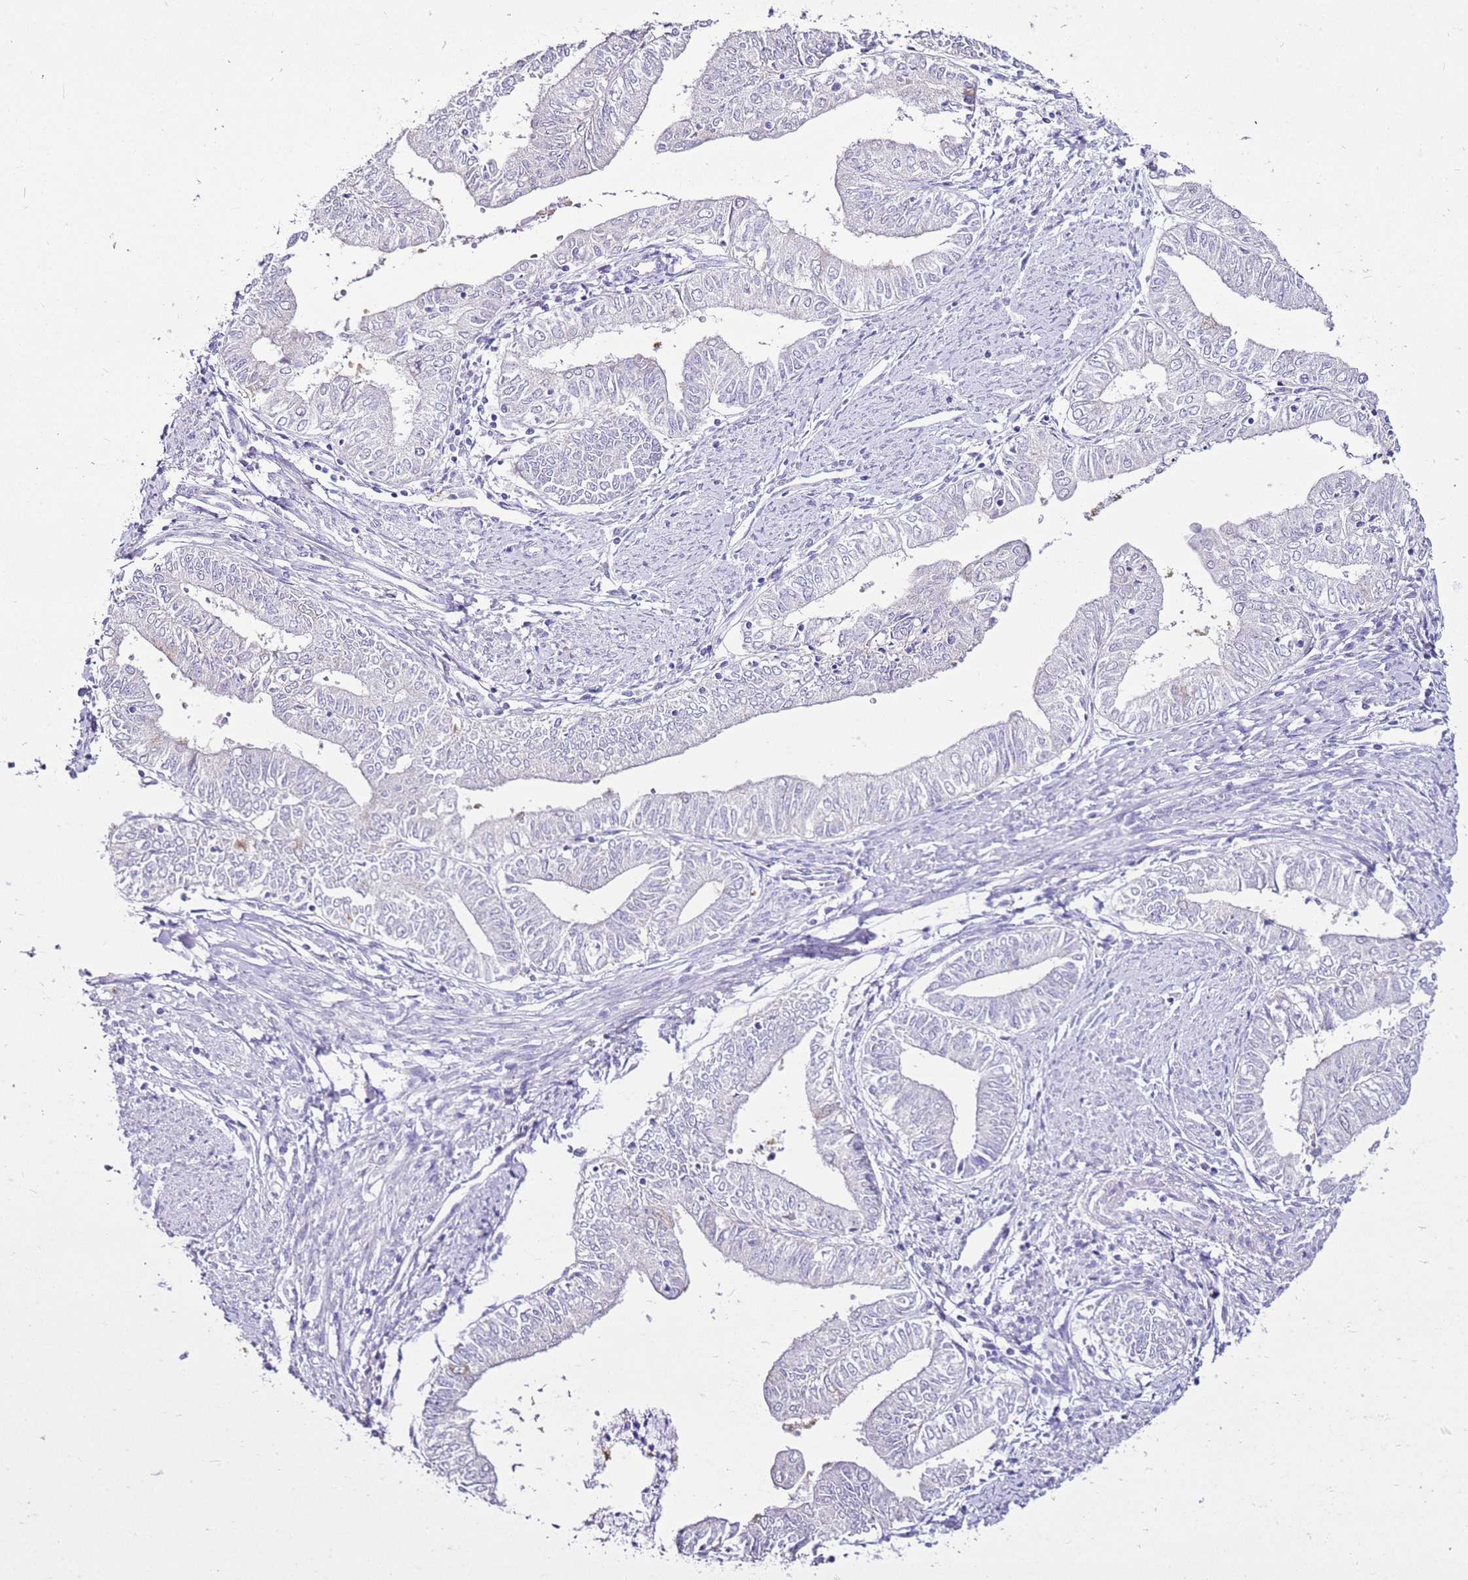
{"staining": {"intensity": "negative", "quantity": "none", "location": "none"}, "tissue": "endometrial cancer", "cell_type": "Tumor cells", "image_type": "cancer", "snomed": [{"axis": "morphology", "description": "Adenocarcinoma, NOS"}, {"axis": "topography", "description": "Endometrium"}], "caption": "Immunohistochemistry photomicrograph of endometrial adenocarcinoma stained for a protein (brown), which reveals no positivity in tumor cells. (Brightfield microscopy of DAB IHC at high magnification).", "gene": "SLC38A5", "patient": {"sex": "female", "age": 66}}